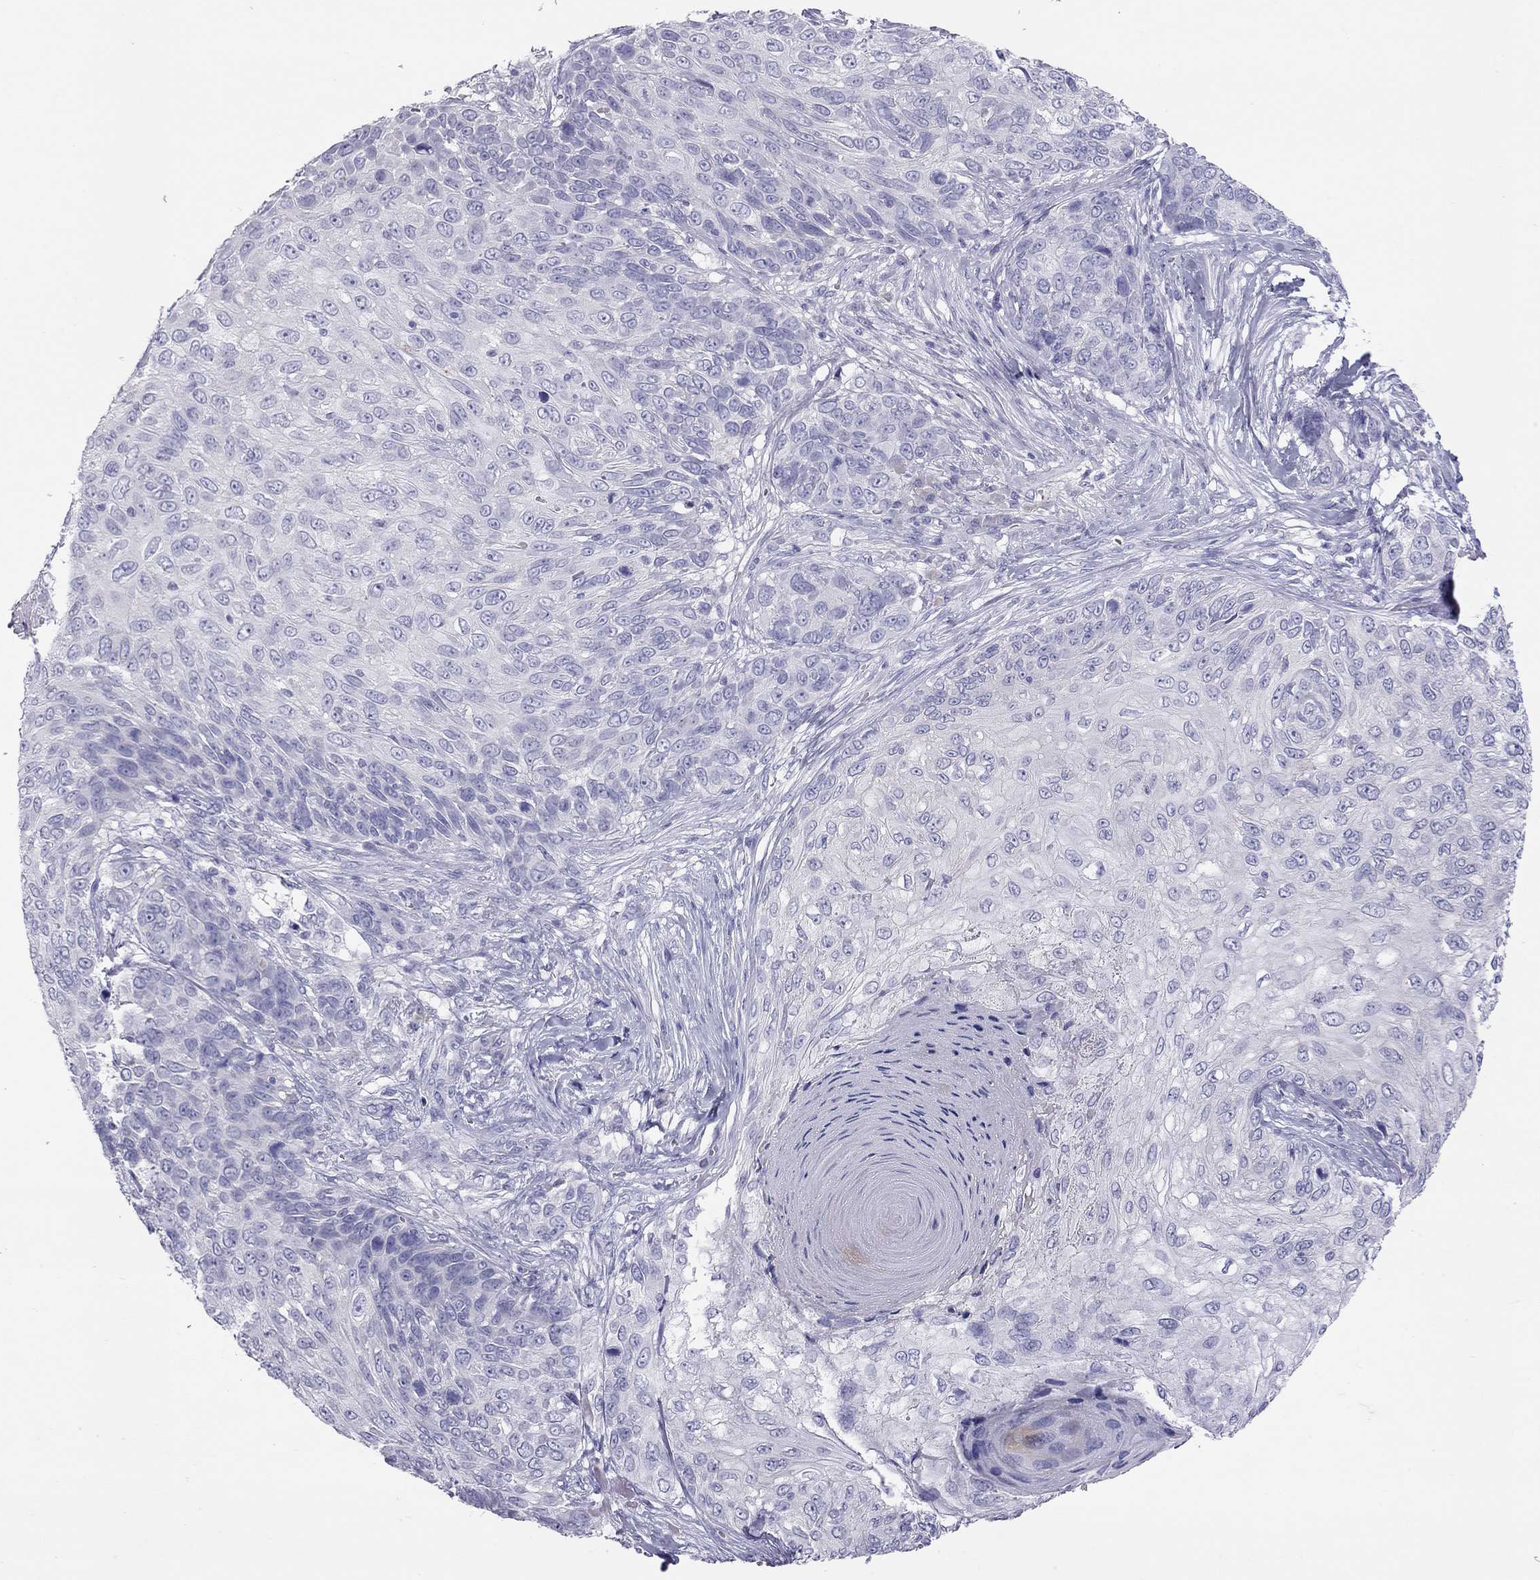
{"staining": {"intensity": "negative", "quantity": "none", "location": "none"}, "tissue": "skin cancer", "cell_type": "Tumor cells", "image_type": "cancer", "snomed": [{"axis": "morphology", "description": "Squamous cell carcinoma, NOS"}, {"axis": "topography", "description": "Skin"}], "caption": "DAB (3,3'-diaminobenzidine) immunohistochemical staining of squamous cell carcinoma (skin) shows no significant expression in tumor cells.", "gene": "MUC16", "patient": {"sex": "male", "age": 92}}